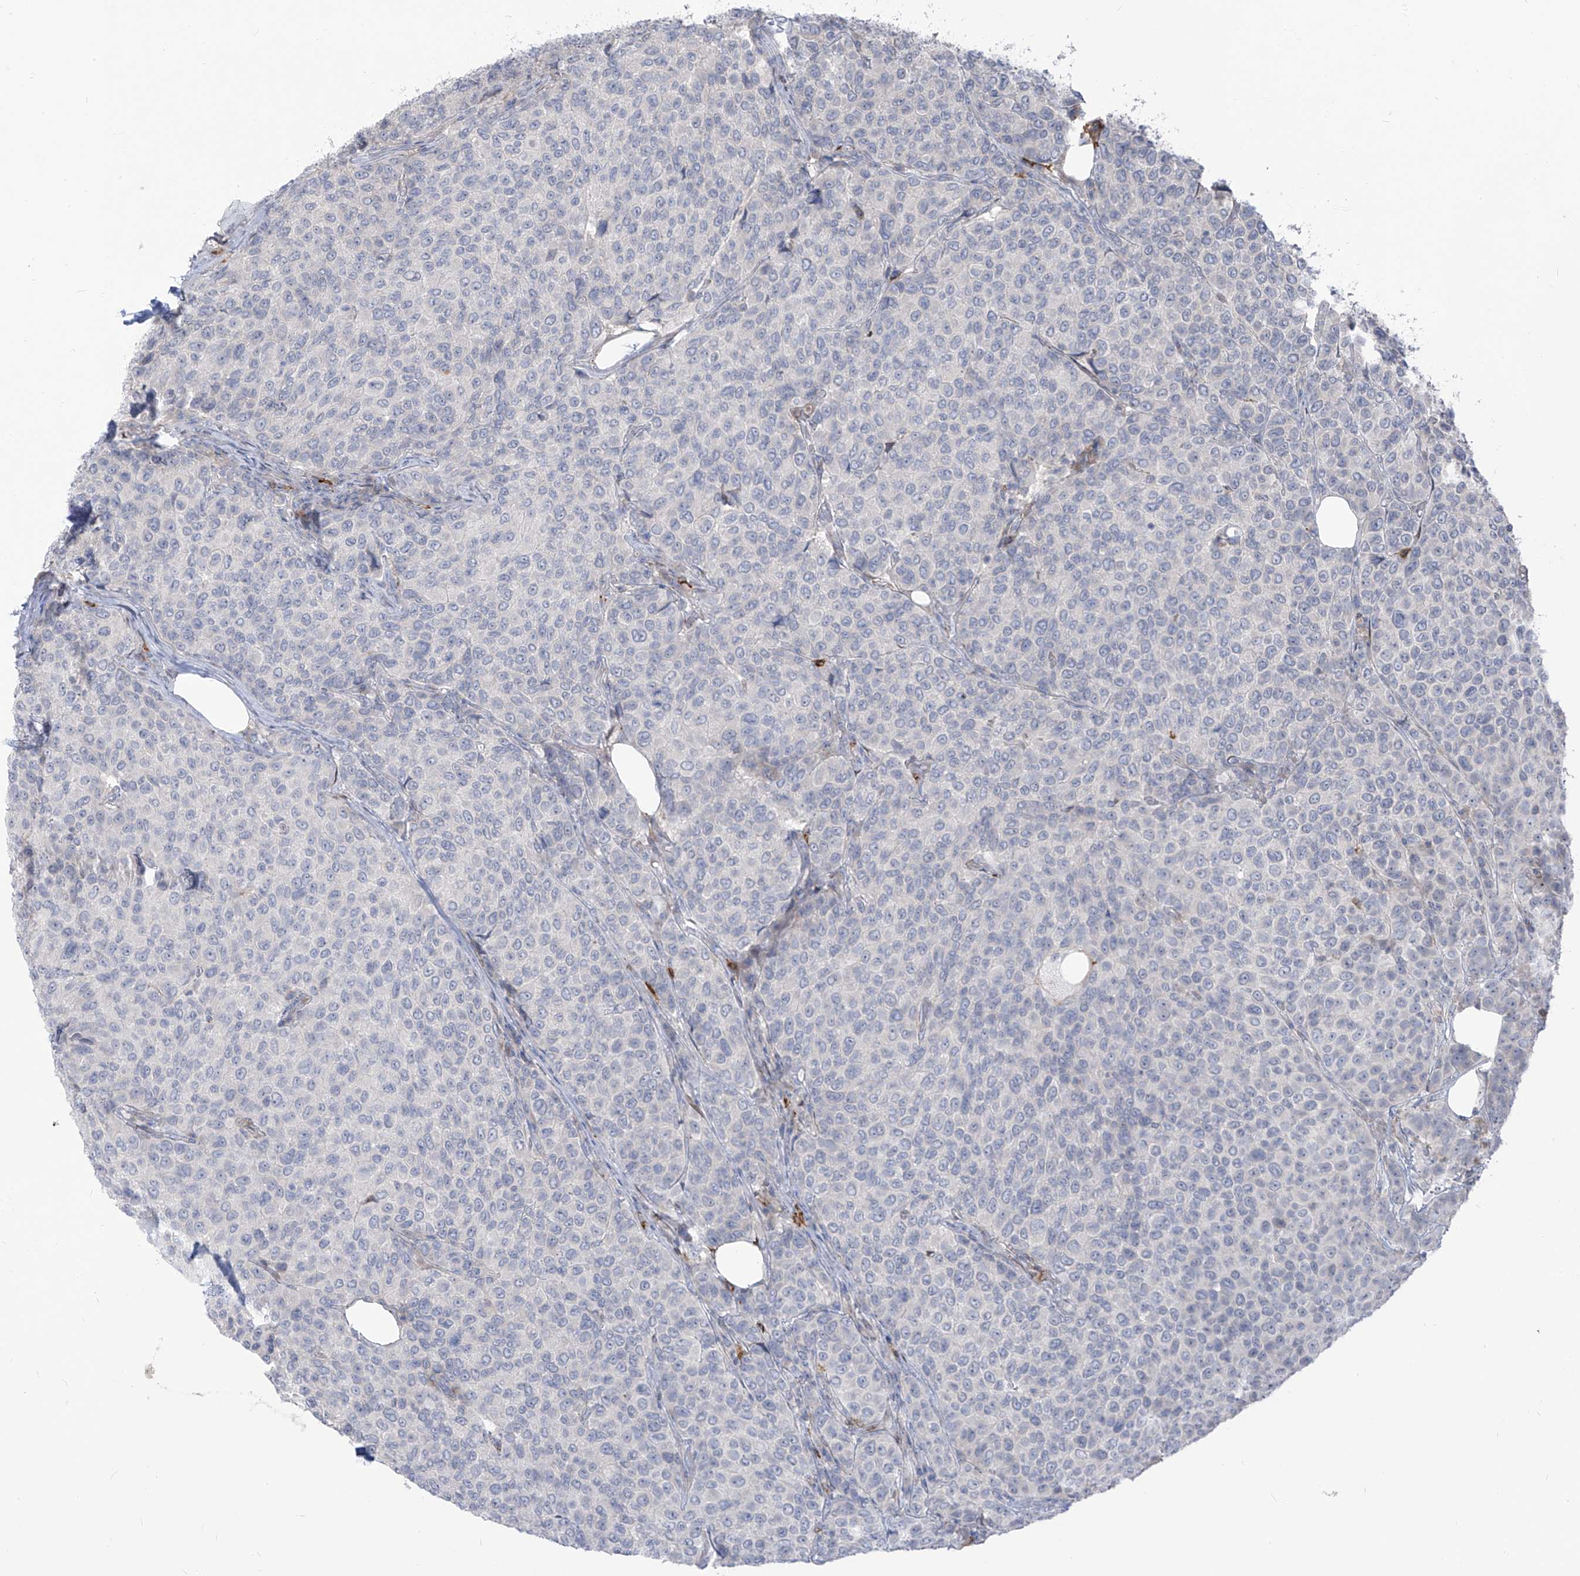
{"staining": {"intensity": "negative", "quantity": "none", "location": "none"}, "tissue": "breast cancer", "cell_type": "Tumor cells", "image_type": "cancer", "snomed": [{"axis": "morphology", "description": "Duct carcinoma"}, {"axis": "topography", "description": "Breast"}], "caption": "Tumor cells are negative for brown protein staining in breast intraductal carcinoma.", "gene": "NOTO", "patient": {"sex": "female", "age": 55}}